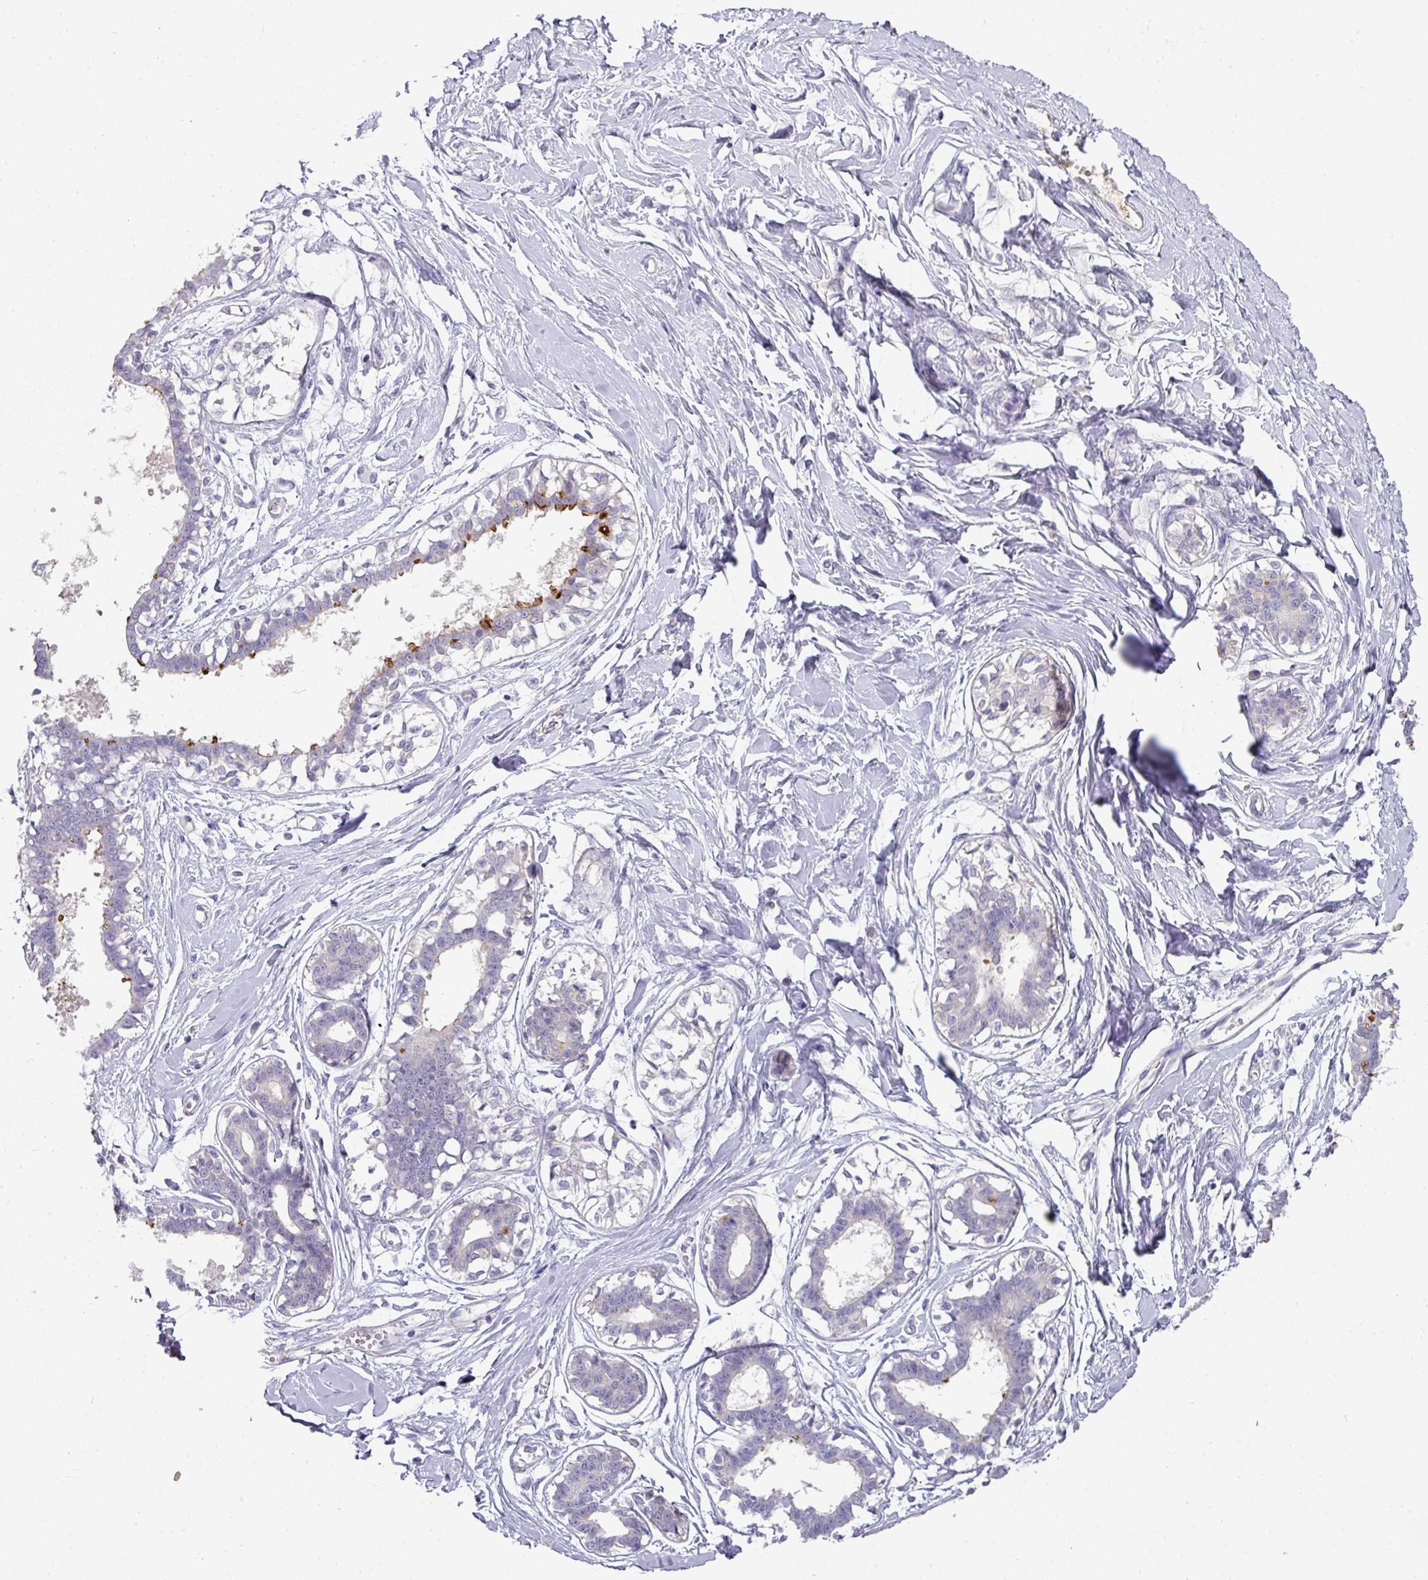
{"staining": {"intensity": "negative", "quantity": "none", "location": "none"}, "tissue": "breast", "cell_type": "Adipocytes", "image_type": "normal", "snomed": [{"axis": "morphology", "description": "Normal tissue, NOS"}, {"axis": "topography", "description": "Breast"}], "caption": "The immunohistochemistry histopathology image has no significant expression in adipocytes of breast. (DAB immunohistochemistry (IHC) with hematoxylin counter stain).", "gene": "FGF17", "patient": {"sex": "female", "age": 45}}